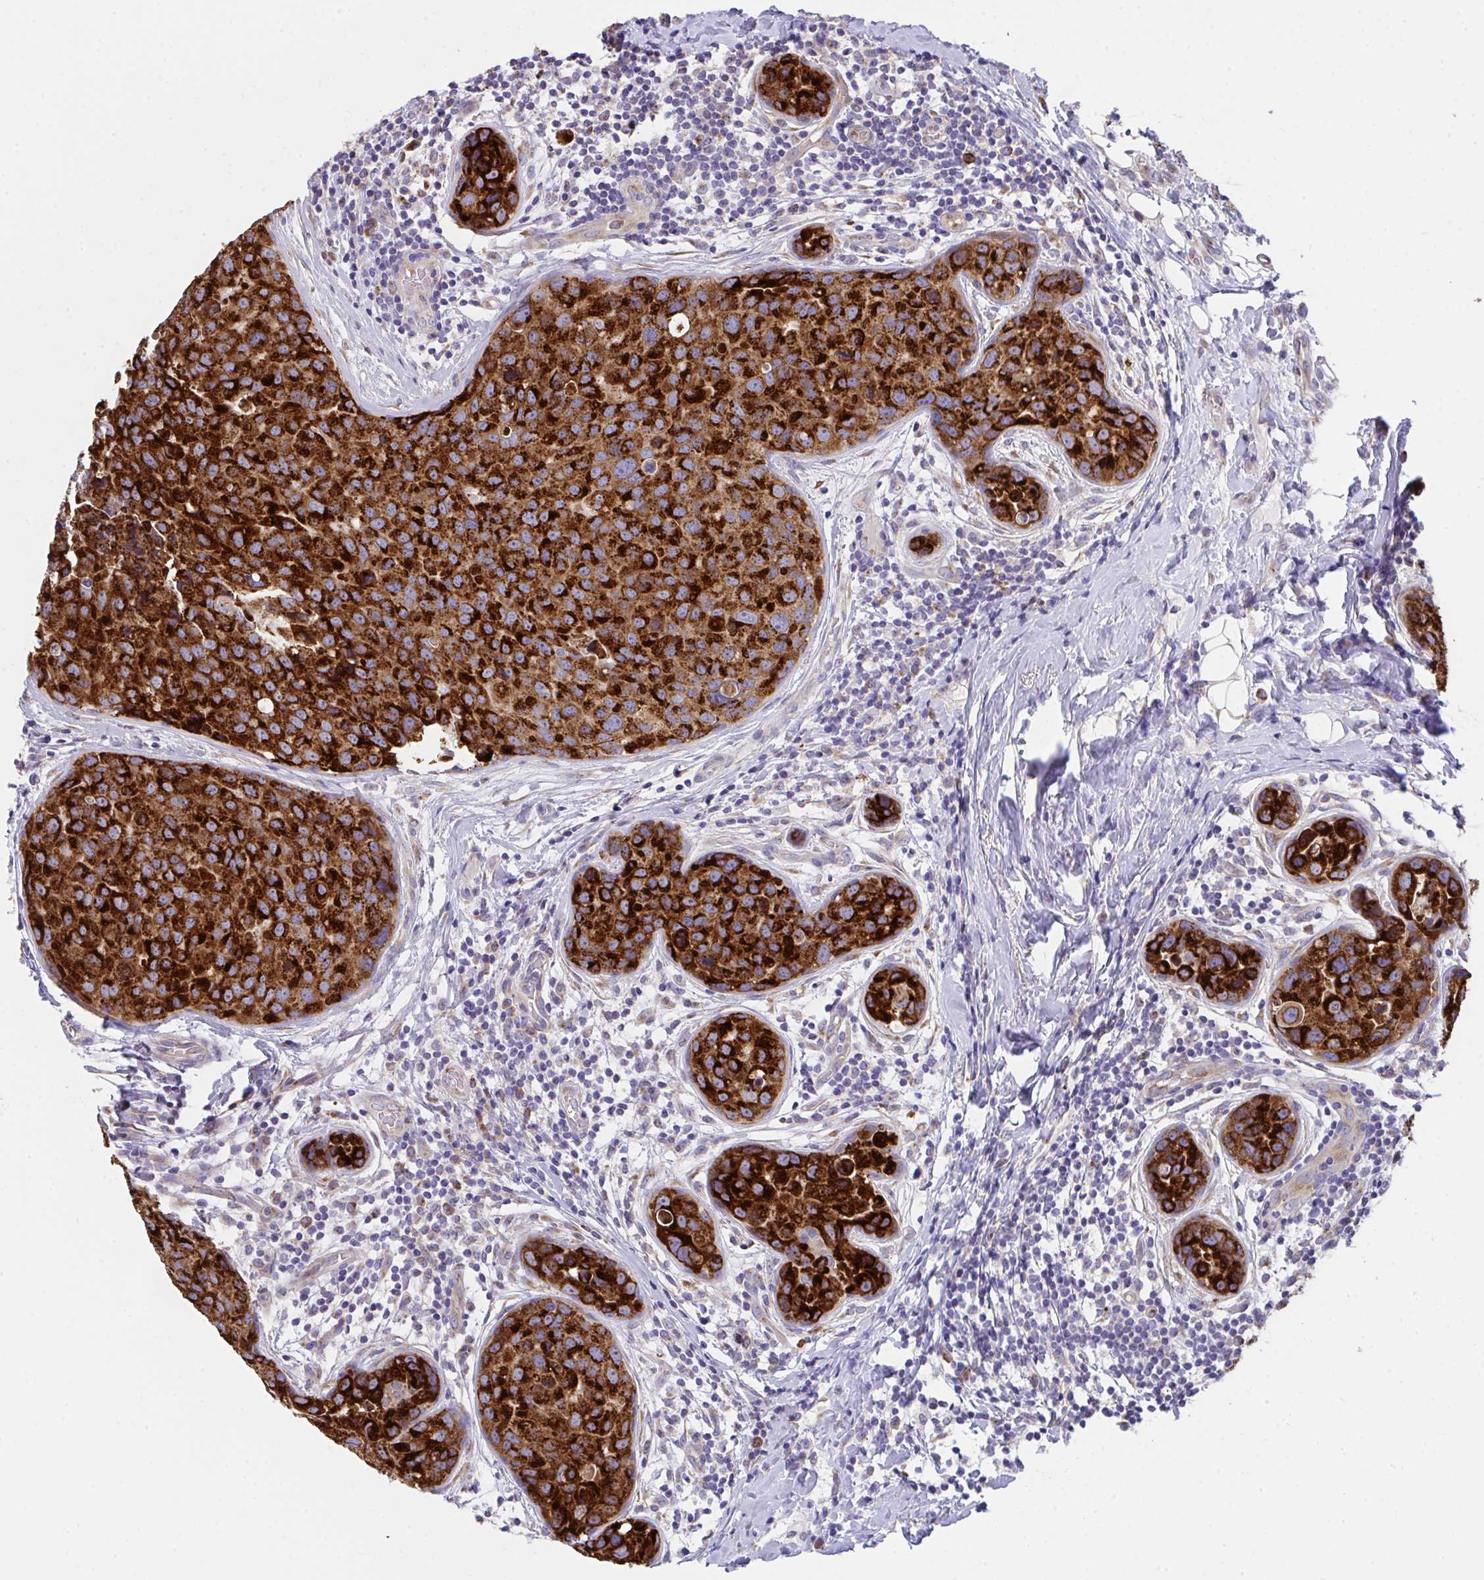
{"staining": {"intensity": "strong", "quantity": ">75%", "location": "cytoplasmic/membranous"}, "tissue": "breast cancer", "cell_type": "Tumor cells", "image_type": "cancer", "snomed": [{"axis": "morphology", "description": "Duct carcinoma"}, {"axis": "topography", "description": "Breast"}], "caption": "A histopathology image showing strong cytoplasmic/membranous positivity in about >75% of tumor cells in breast cancer, as visualized by brown immunohistochemical staining.", "gene": "MIA3", "patient": {"sex": "female", "age": 24}}